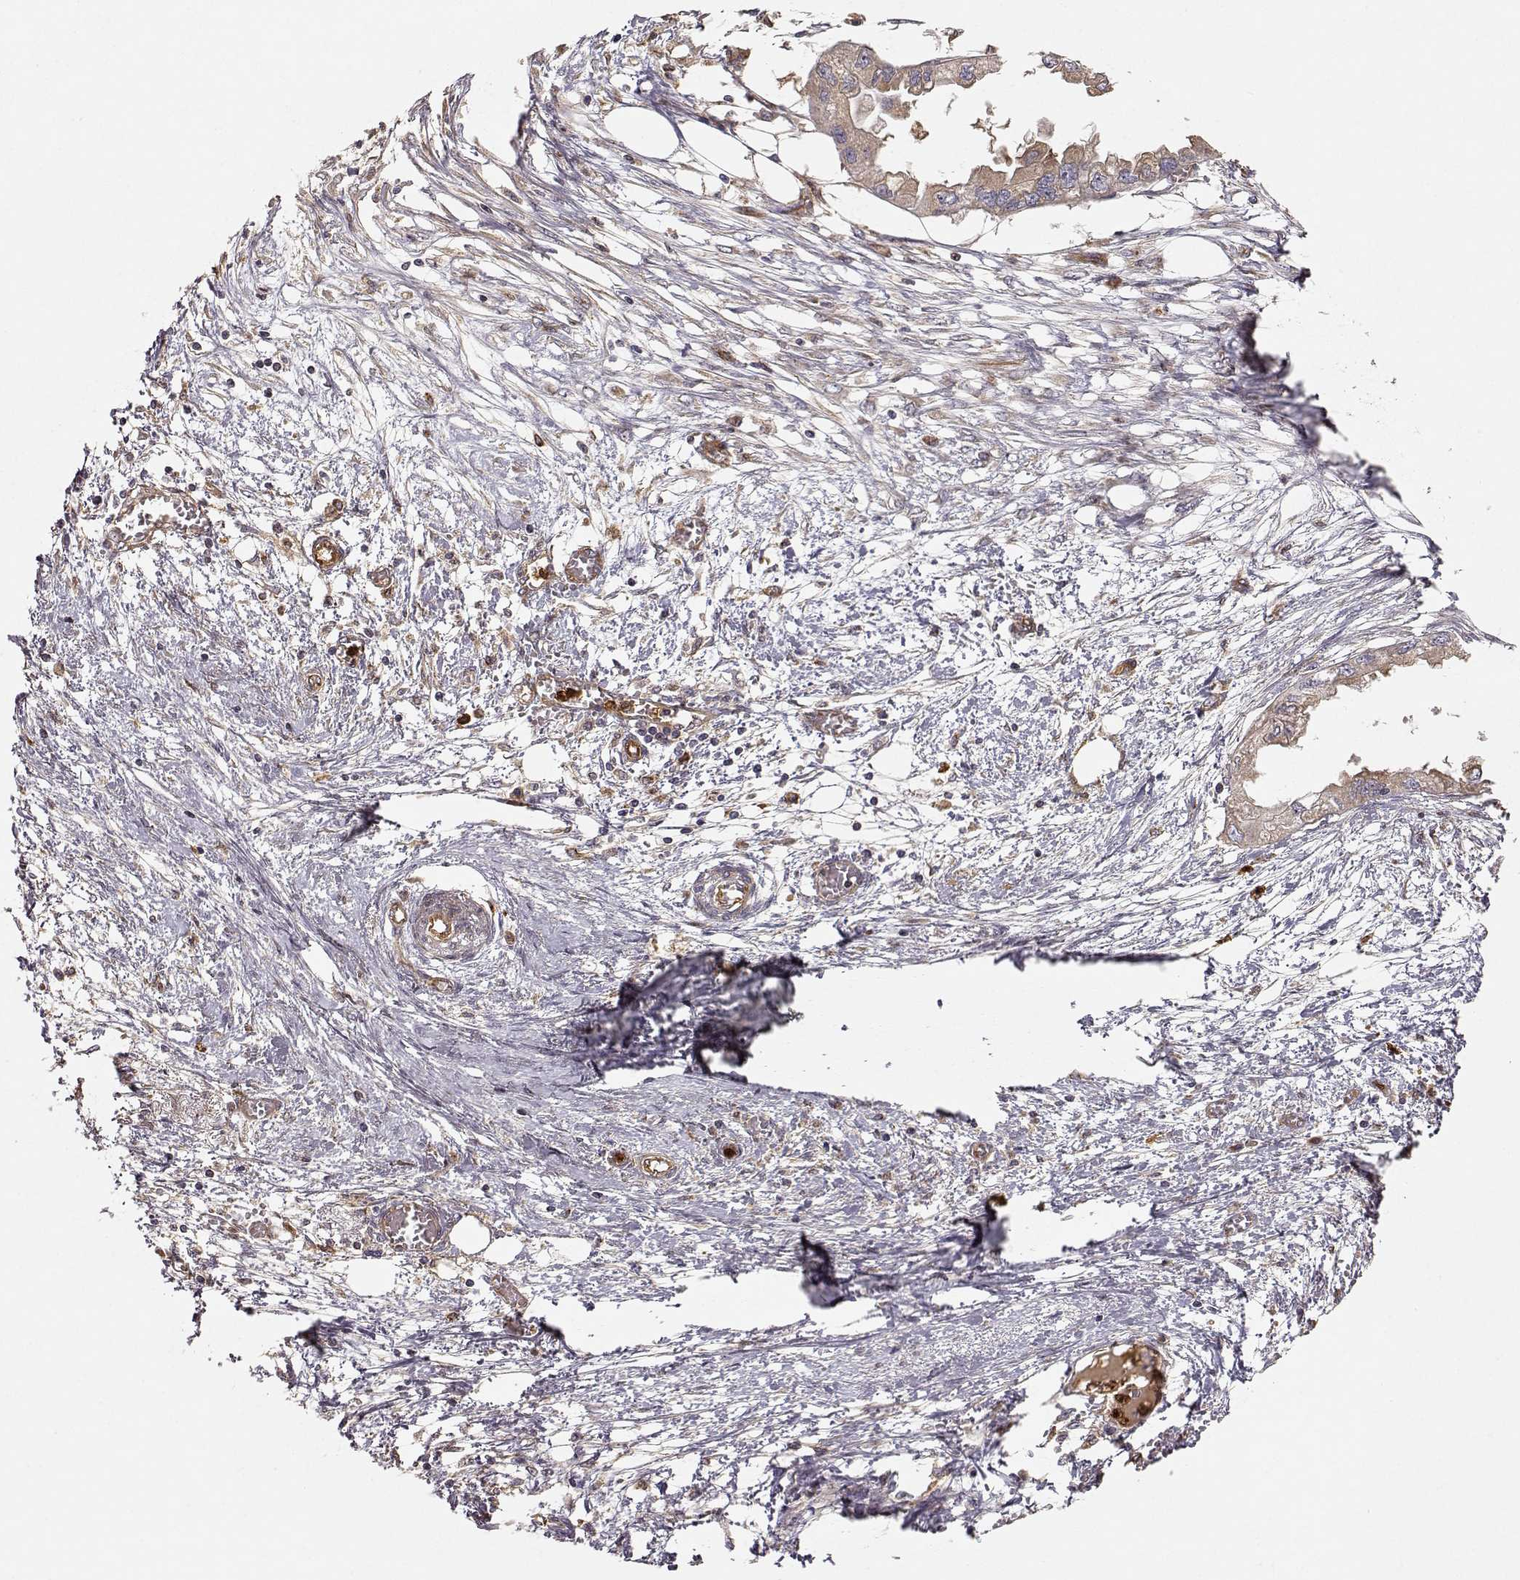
{"staining": {"intensity": "weak", "quantity": ">75%", "location": "cytoplasmic/membranous"}, "tissue": "endometrial cancer", "cell_type": "Tumor cells", "image_type": "cancer", "snomed": [{"axis": "morphology", "description": "Adenocarcinoma, NOS"}, {"axis": "morphology", "description": "Adenocarcinoma, metastatic, NOS"}, {"axis": "topography", "description": "Adipose tissue"}, {"axis": "topography", "description": "Endometrium"}], "caption": "IHC (DAB (3,3'-diaminobenzidine)) staining of human endometrial metastatic adenocarcinoma demonstrates weak cytoplasmic/membranous protein staining in about >75% of tumor cells. The staining was performed using DAB, with brown indicating positive protein expression. Nuclei are stained blue with hematoxylin.", "gene": "ARHGEF2", "patient": {"sex": "female", "age": 67}}